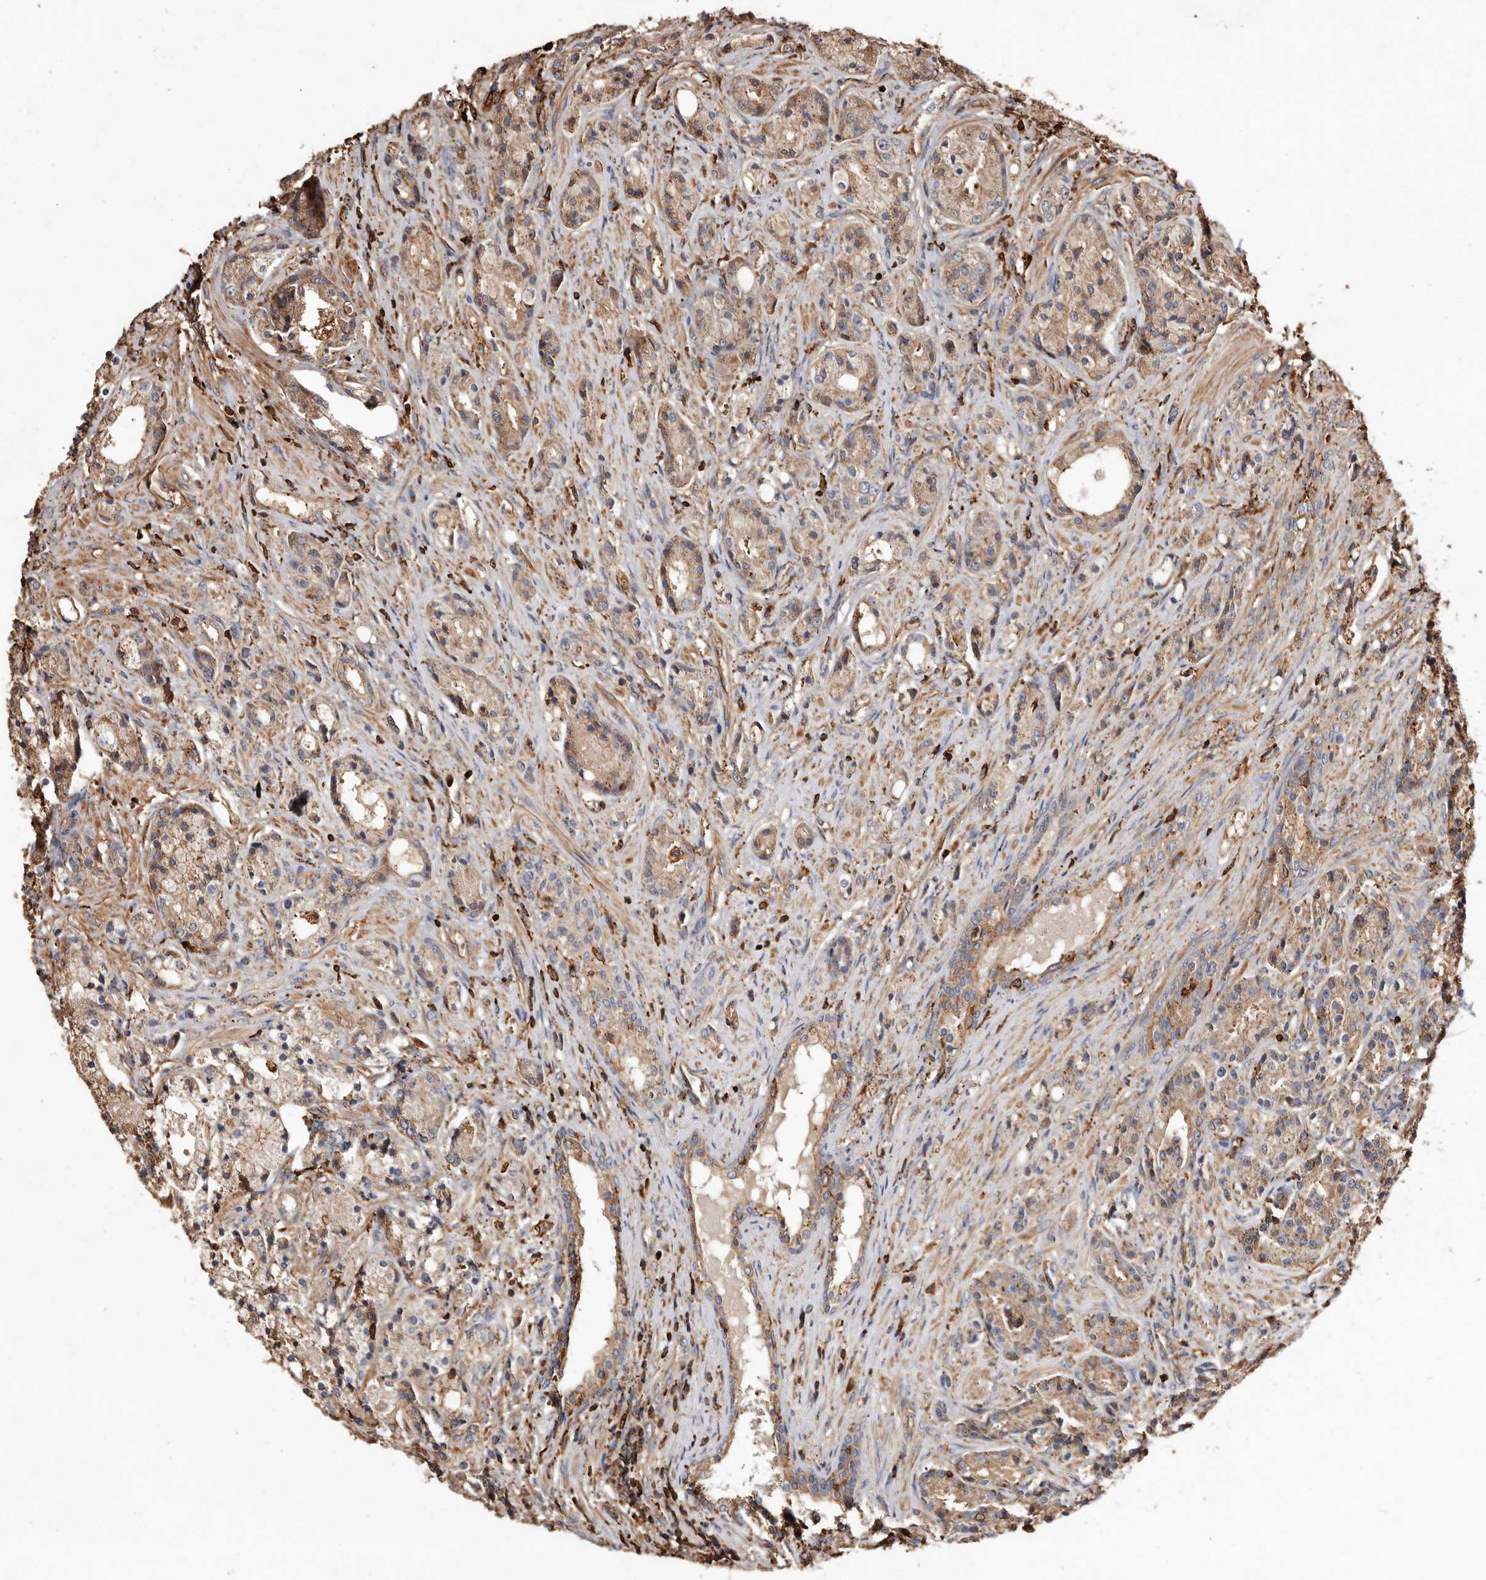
{"staining": {"intensity": "moderate", "quantity": ">75%", "location": "cytoplasmic/membranous"}, "tissue": "prostate cancer", "cell_type": "Tumor cells", "image_type": "cancer", "snomed": [{"axis": "morphology", "description": "Adenocarcinoma, High grade"}, {"axis": "topography", "description": "Prostate"}], "caption": "High-magnification brightfield microscopy of prostate cancer (high-grade adenocarcinoma) stained with DAB (3,3'-diaminobenzidine) (brown) and counterstained with hematoxylin (blue). tumor cells exhibit moderate cytoplasmic/membranous positivity is present in about>75% of cells. (DAB (3,3'-diaminobenzidine) IHC, brown staining for protein, blue staining for nuclei).", "gene": "COQ8B", "patient": {"sex": "male", "age": 60}}